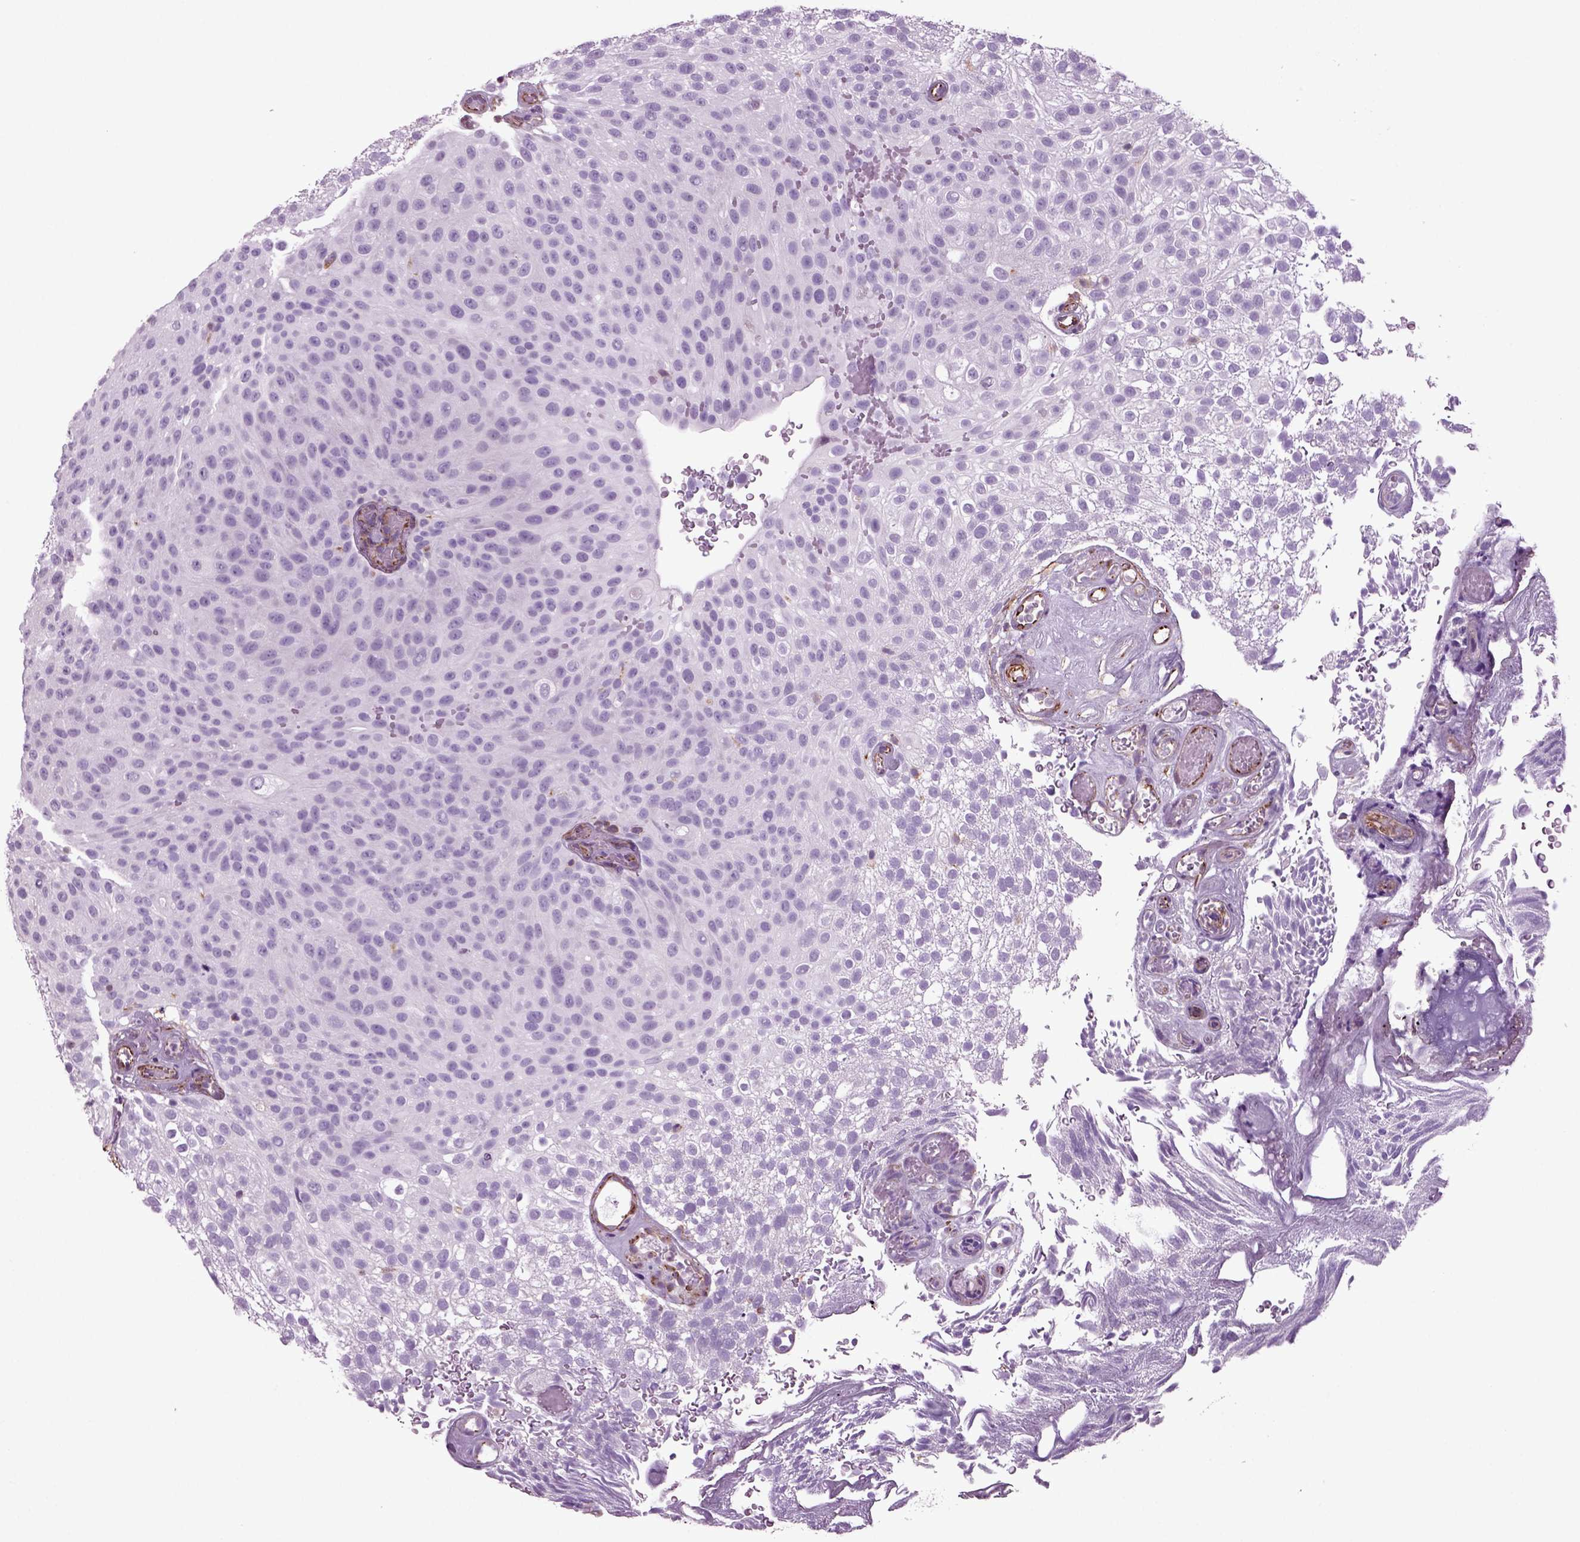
{"staining": {"intensity": "negative", "quantity": "none", "location": "none"}, "tissue": "urothelial cancer", "cell_type": "Tumor cells", "image_type": "cancer", "snomed": [{"axis": "morphology", "description": "Urothelial carcinoma, Low grade"}, {"axis": "topography", "description": "Urinary bladder"}], "caption": "Micrograph shows no significant protein expression in tumor cells of low-grade urothelial carcinoma.", "gene": "ACER3", "patient": {"sex": "male", "age": 78}}